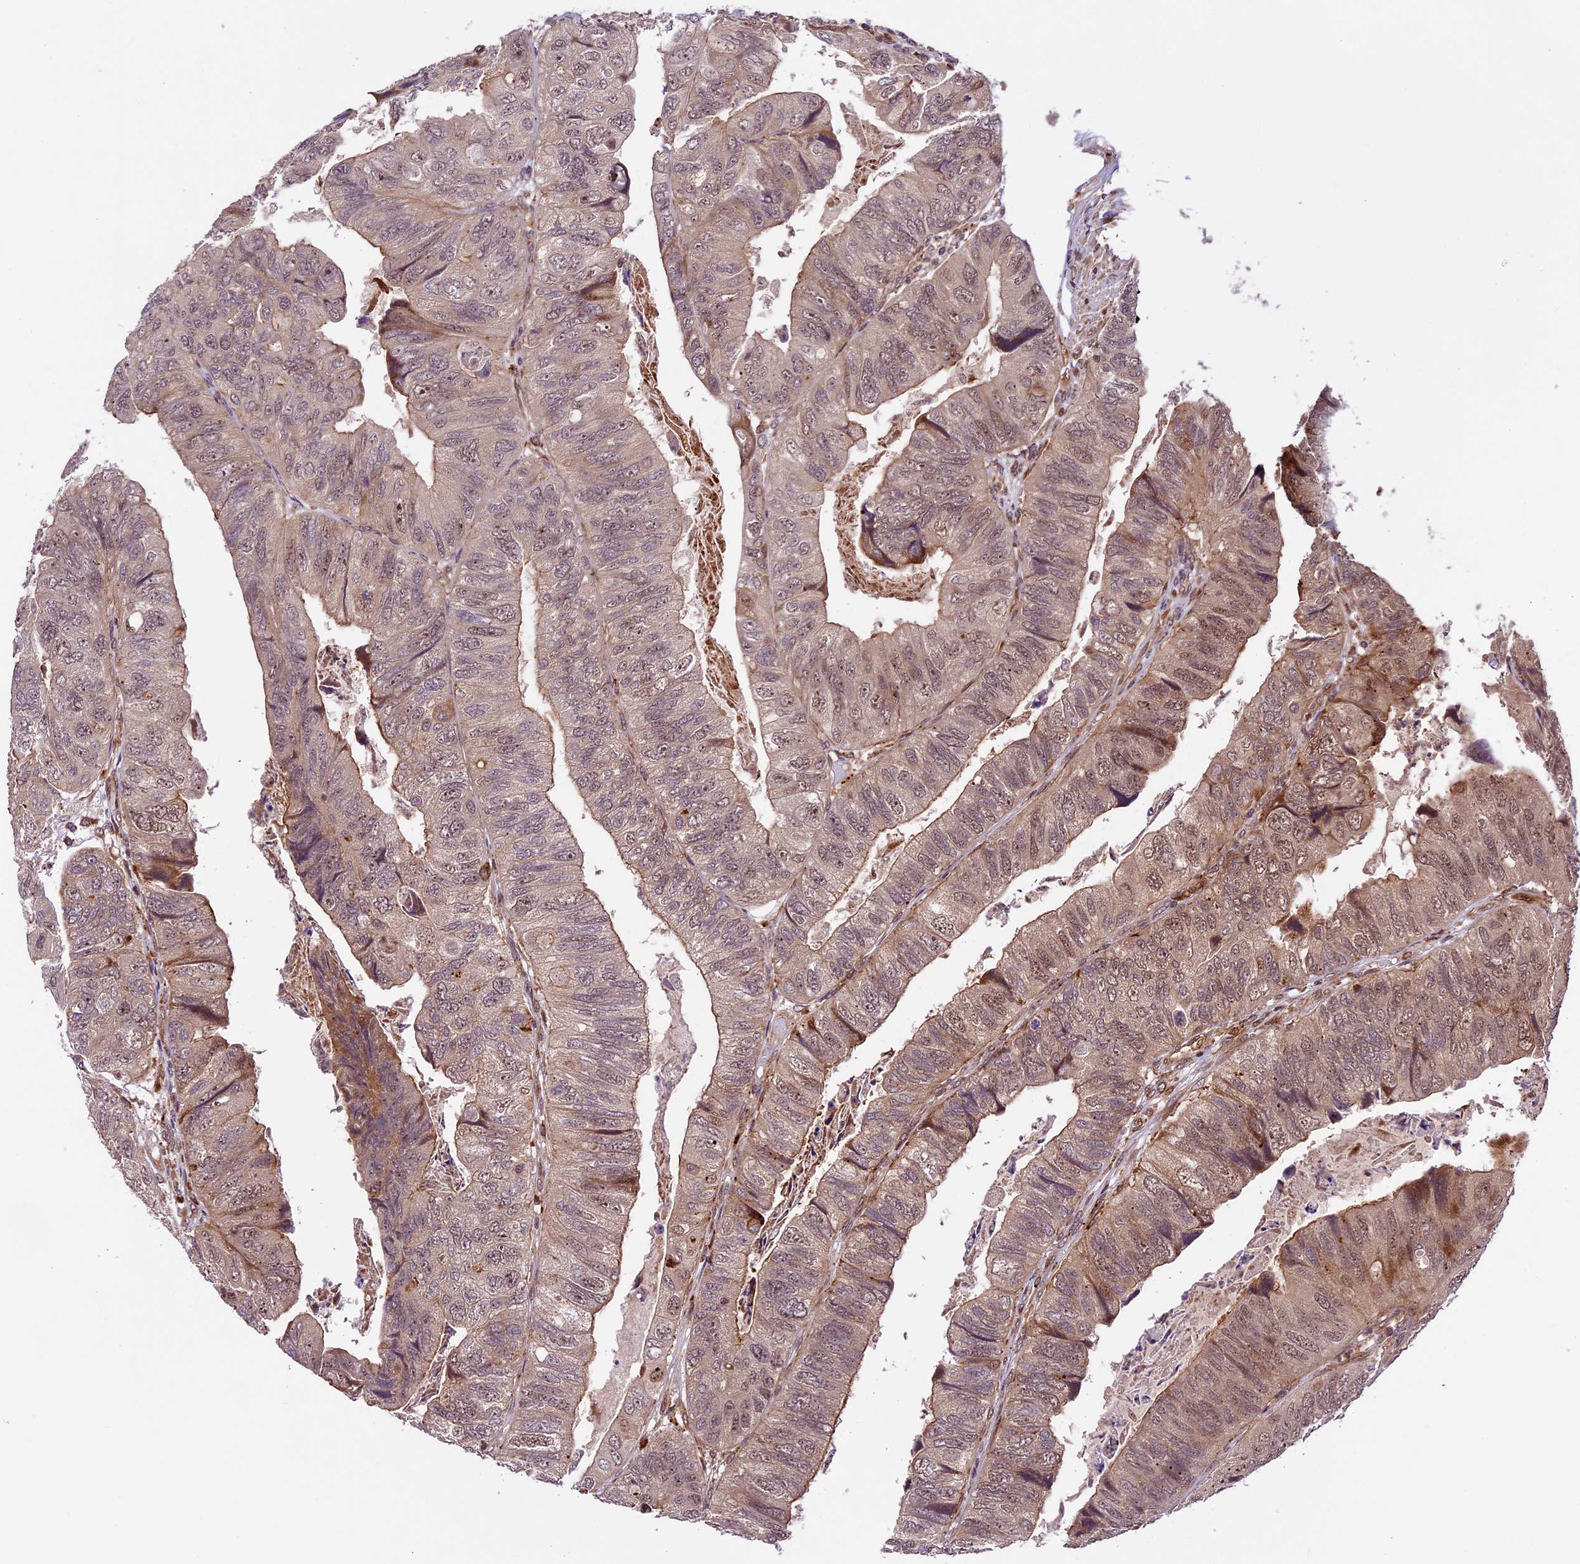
{"staining": {"intensity": "moderate", "quantity": "<25%", "location": "cytoplasmic/membranous,nuclear"}, "tissue": "colorectal cancer", "cell_type": "Tumor cells", "image_type": "cancer", "snomed": [{"axis": "morphology", "description": "Adenocarcinoma, NOS"}, {"axis": "topography", "description": "Rectum"}], "caption": "Colorectal adenocarcinoma stained with a protein marker exhibits moderate staining in tumor cells.", "gene": "DHX38", "patient": {"sex": "male", "age": 63}}